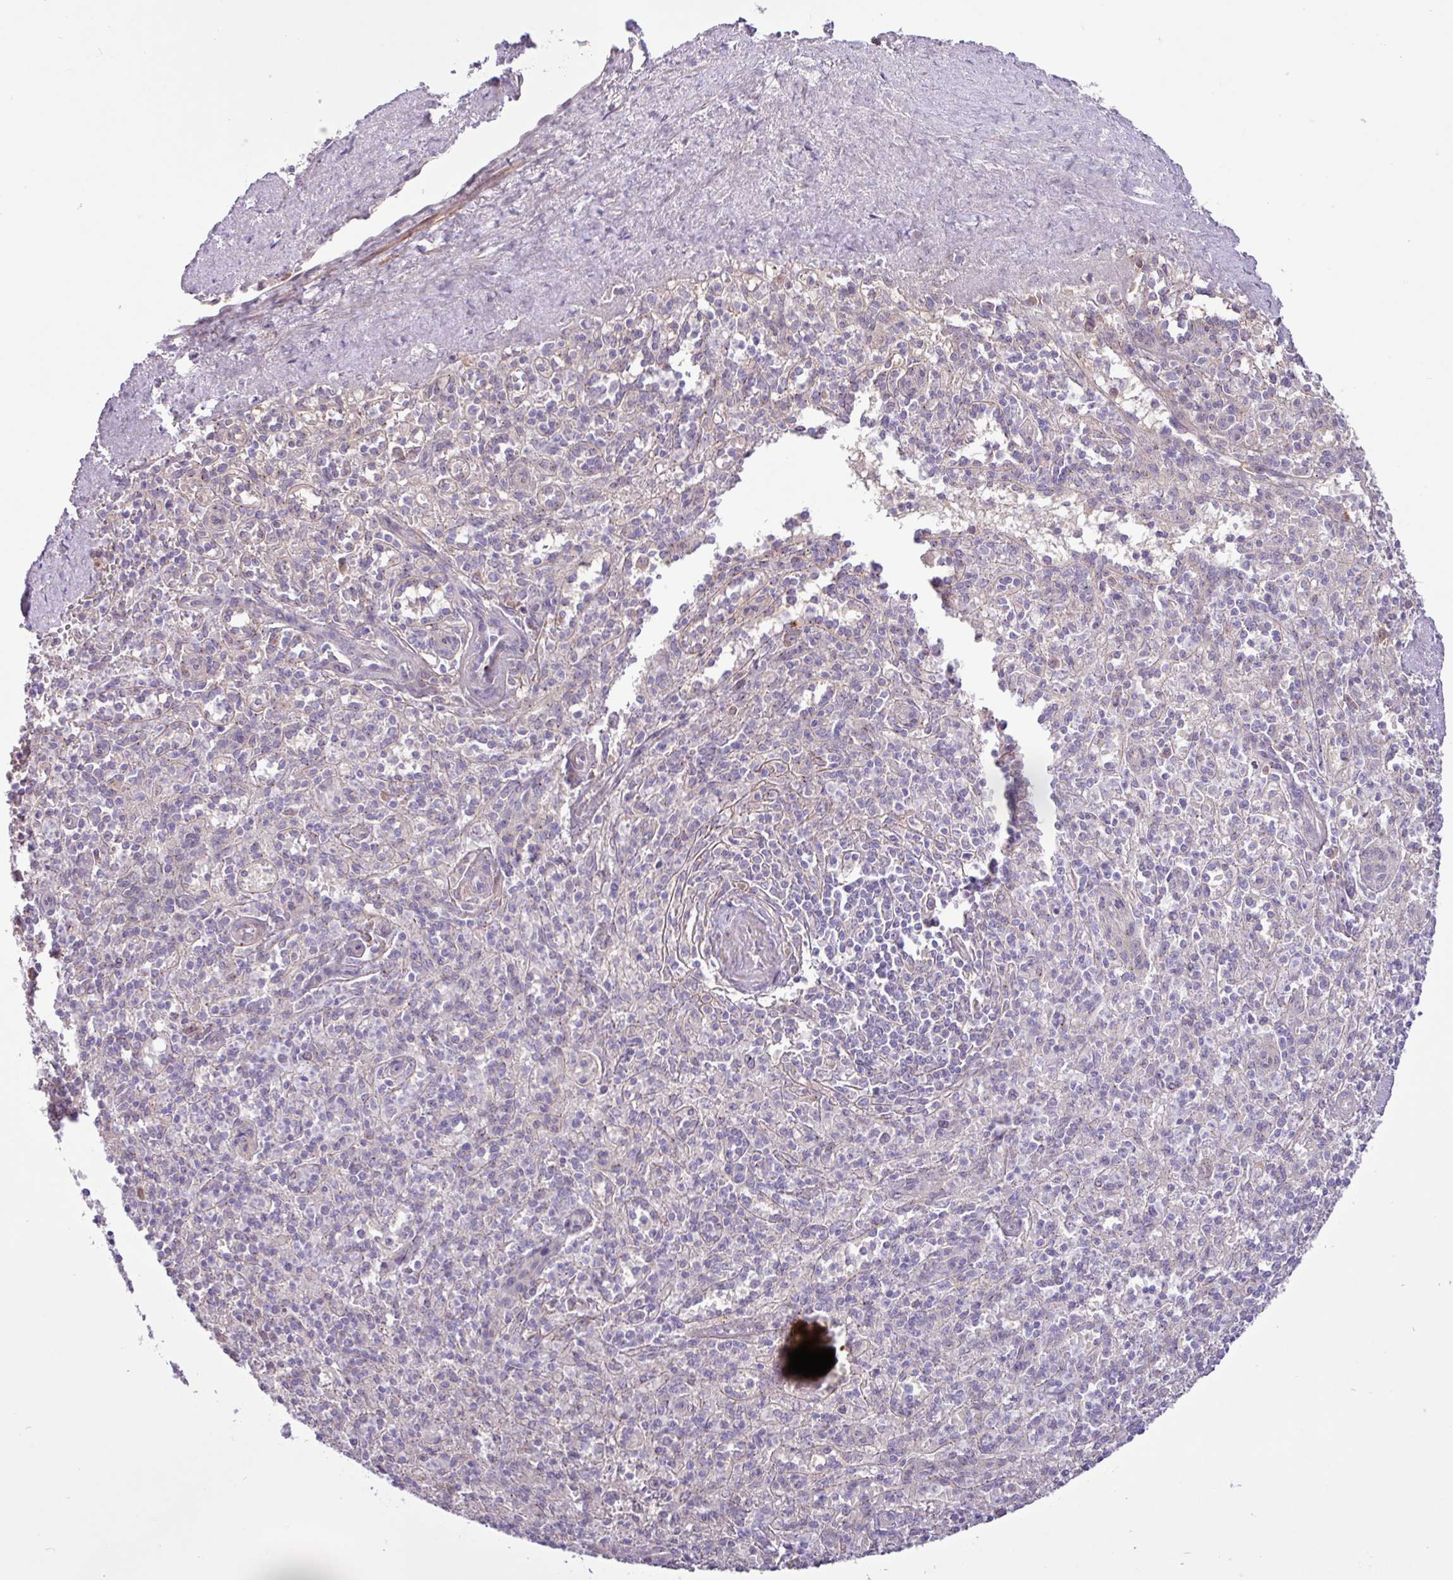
{"staining": {"intensity": "negative", "quantity": "none", "location": "none"}, "tissue": "spleen", "cell_type": "Cells in red pulp", "image_type": "normal", "snomed": [{"axis": "morphology", "description": "Normal tissue, NOS"}, {"axis": "topography", "description": "Spleen"}], "caption": "Human spleen stained for a protein using IHC demonstrates no staining in cells in red pulp.", "gene": "SPINK8", "patient": {"sex": "female", "age": 70}}